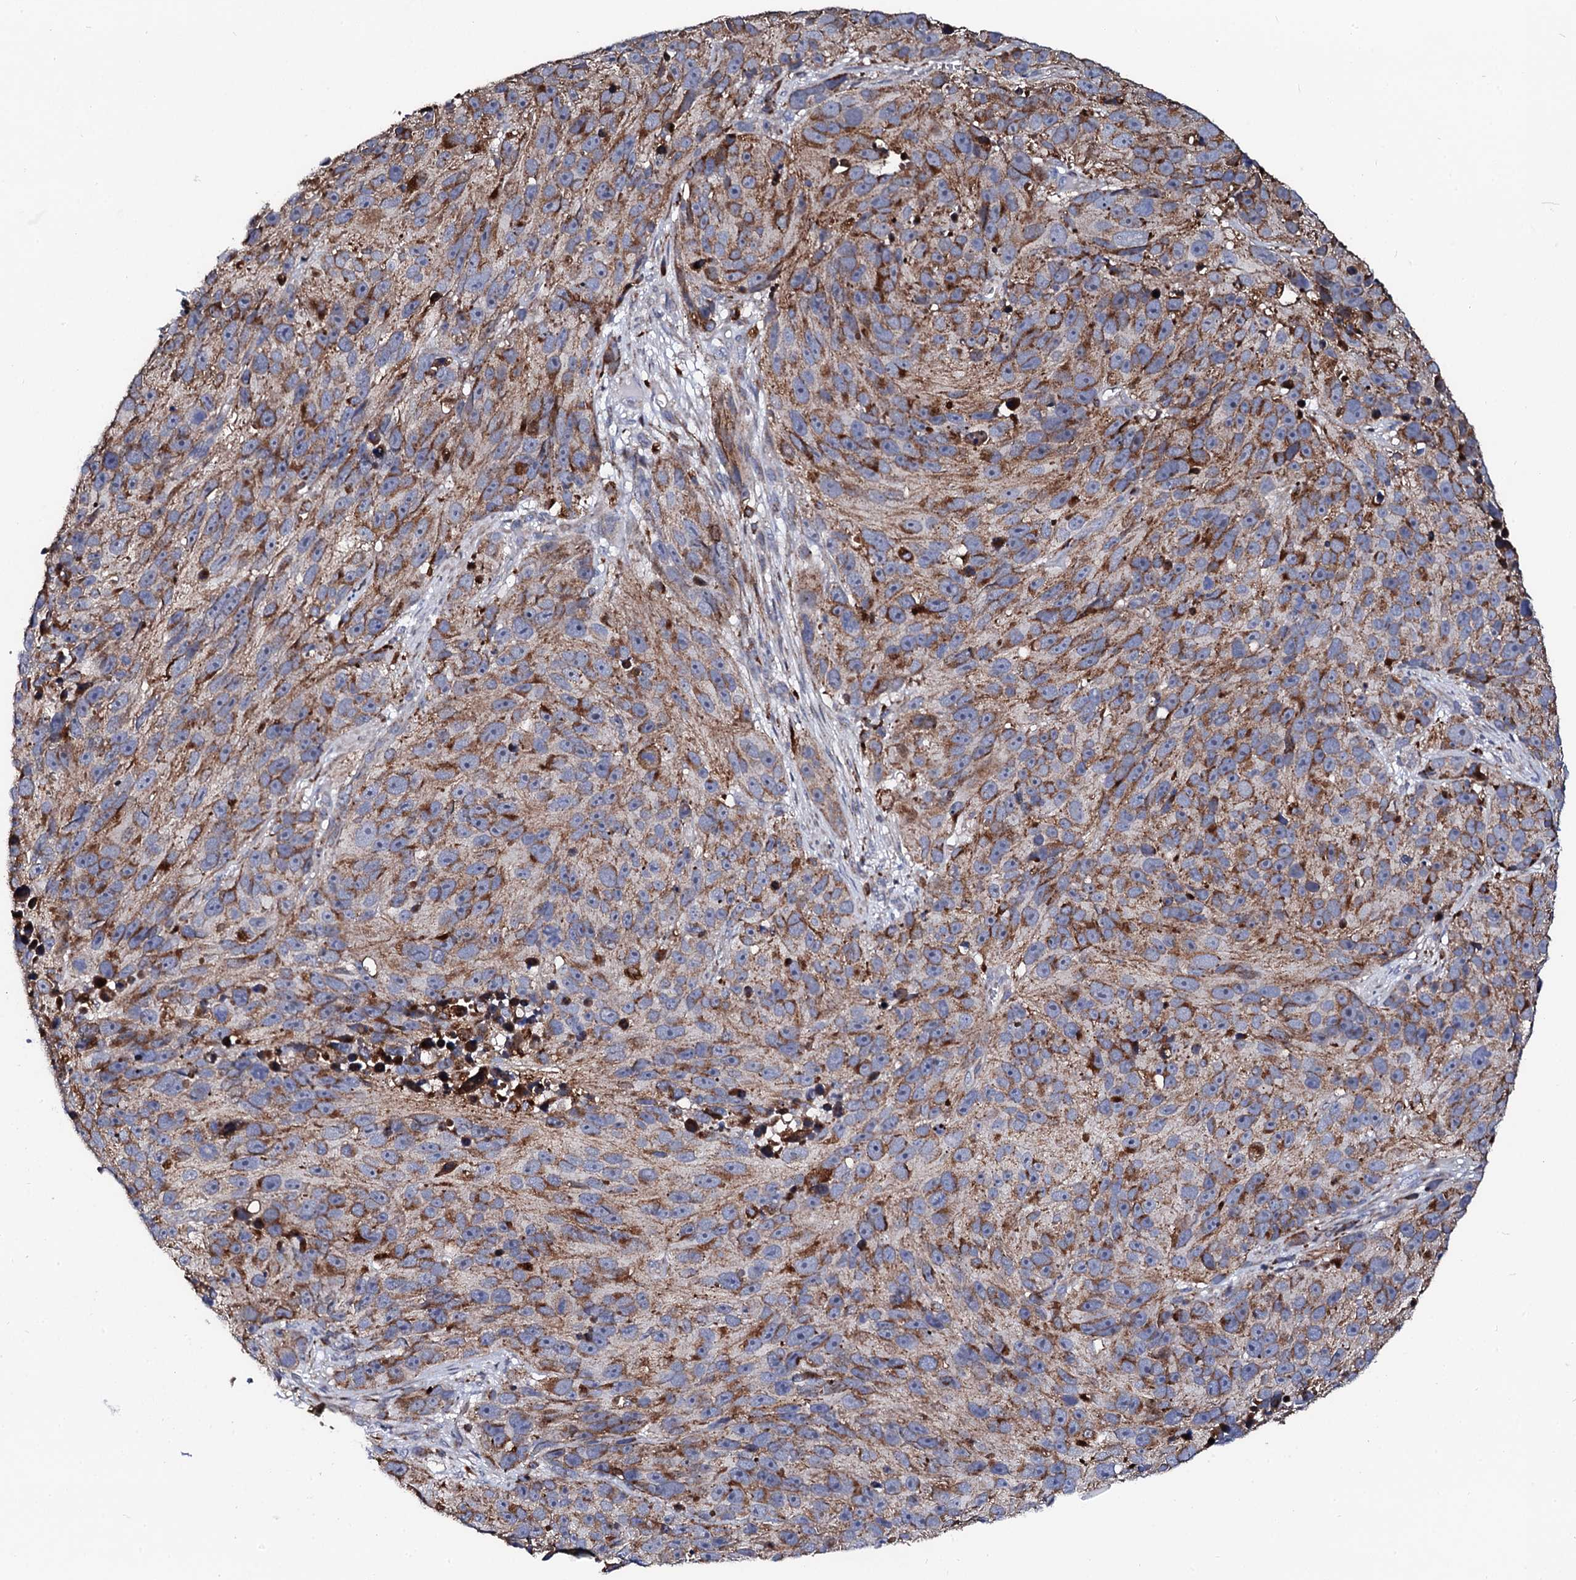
{"staining": {"intensity": "moderate", "quantity": ">75%", "location": "cytoplasmic/membranous"}, "tissue": "melanoma", "cell_type": "Tumor cells", "image_type": "cancer", "snomed": [{"axis": "morphology", "description": "Malignant melanoma, NOS"}, {"axis": "topography", "description": "Skin"}], "caption": "This is an image of immunohistochemistry staining of malignant melanoma, which shows moderate expression in the cytoplasmic/membranous of tumor cells.", "gene": "TCIRG1", "patient": {"sex": "male", "age": 84}}